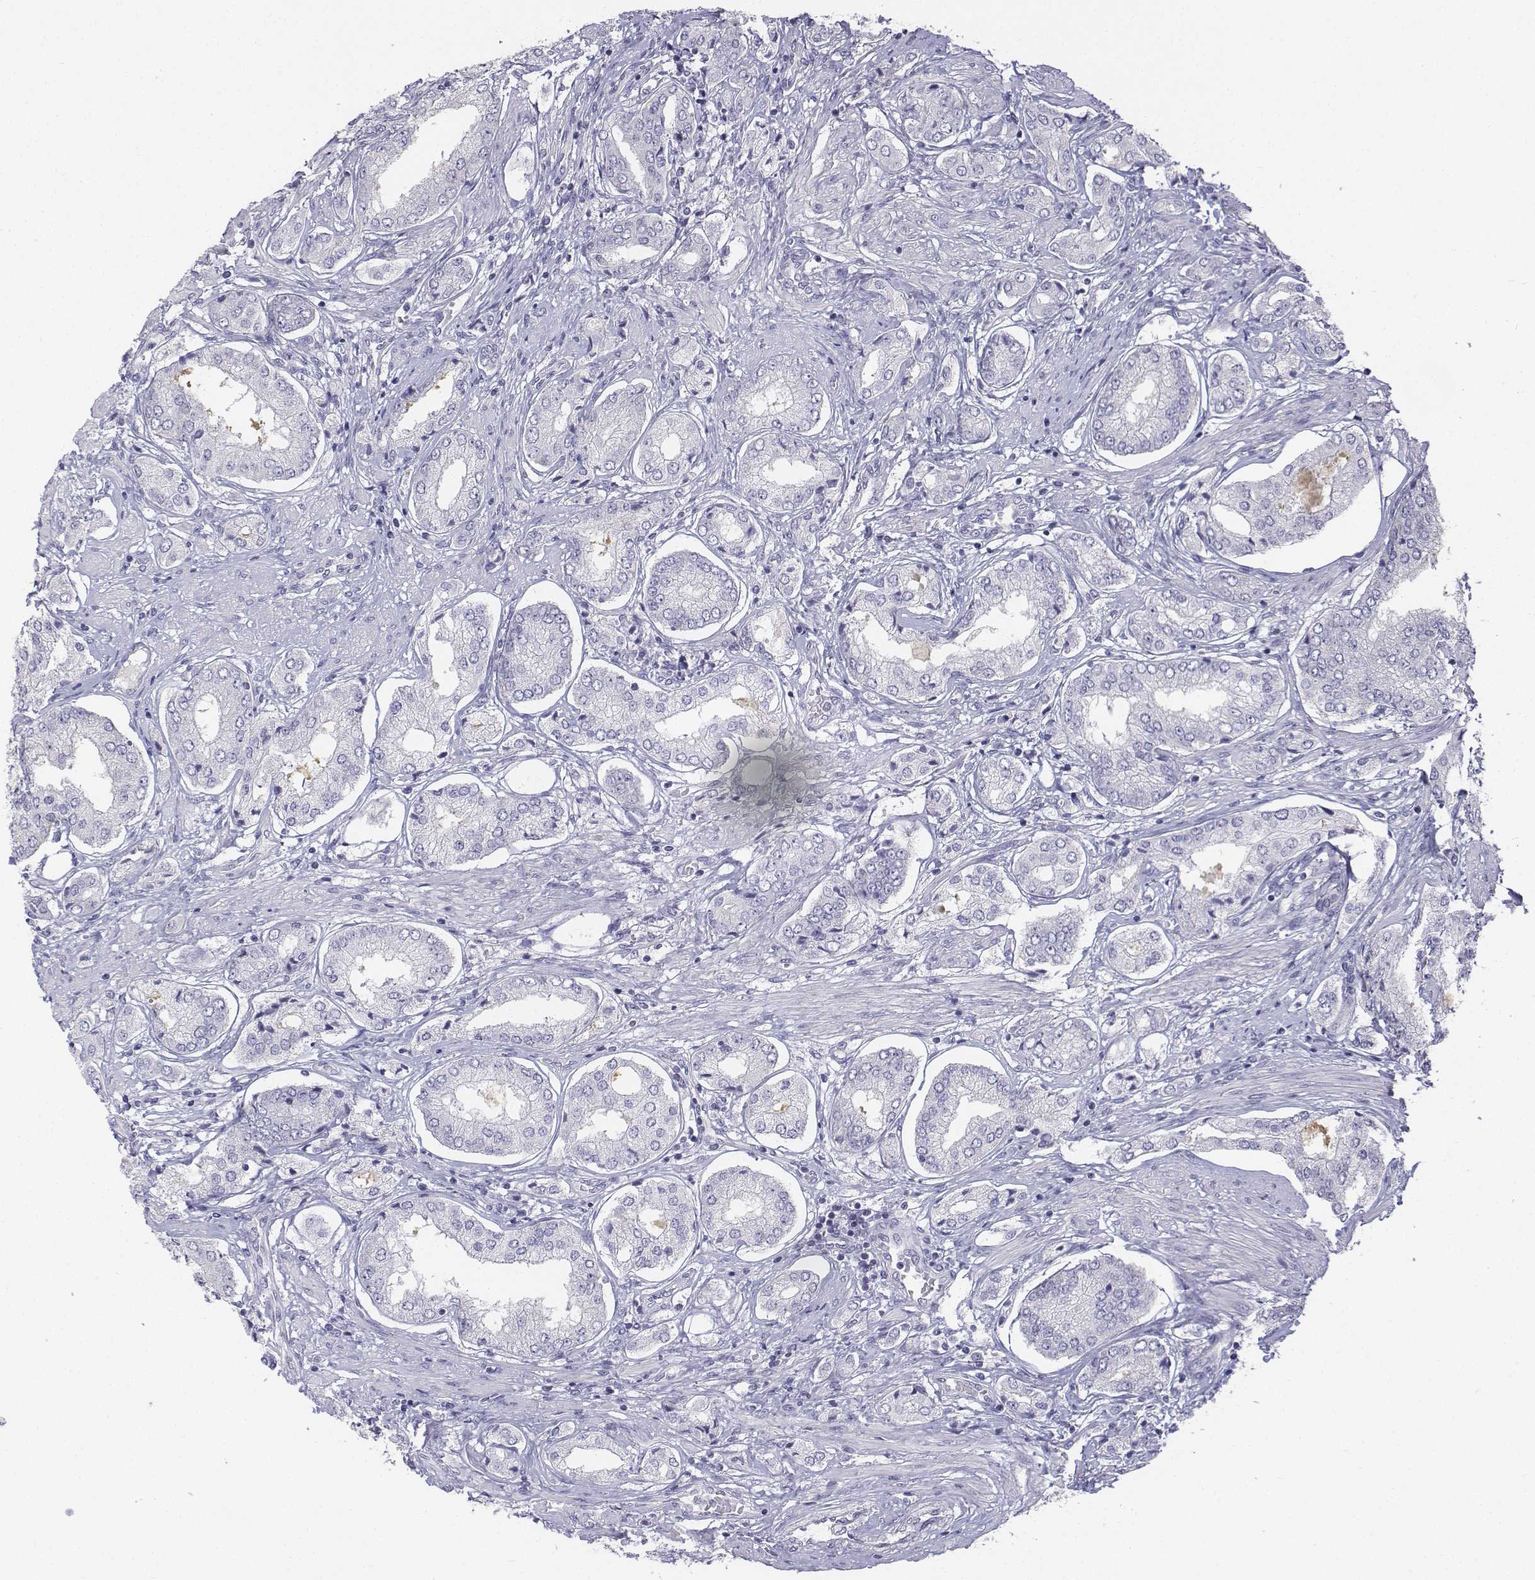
{"staining": {"intensity": "negative", "quantity": "none", "location": "none"}, "tissue": "prostate cancer", "cell_type": "Tumor cells", "image_type": "cancer", "snomed": [{"axis": "morphology", "description": "Adenocarcinoma, NOS"}, {"axis": "topography", "description": "Prostate"}], "caption": "The IHC photomicrograph has no significant positivity in tumor cells of prostate cancer tissue.", "gene": "LGSN", "patient": {"sex": "male", "age": 63}}